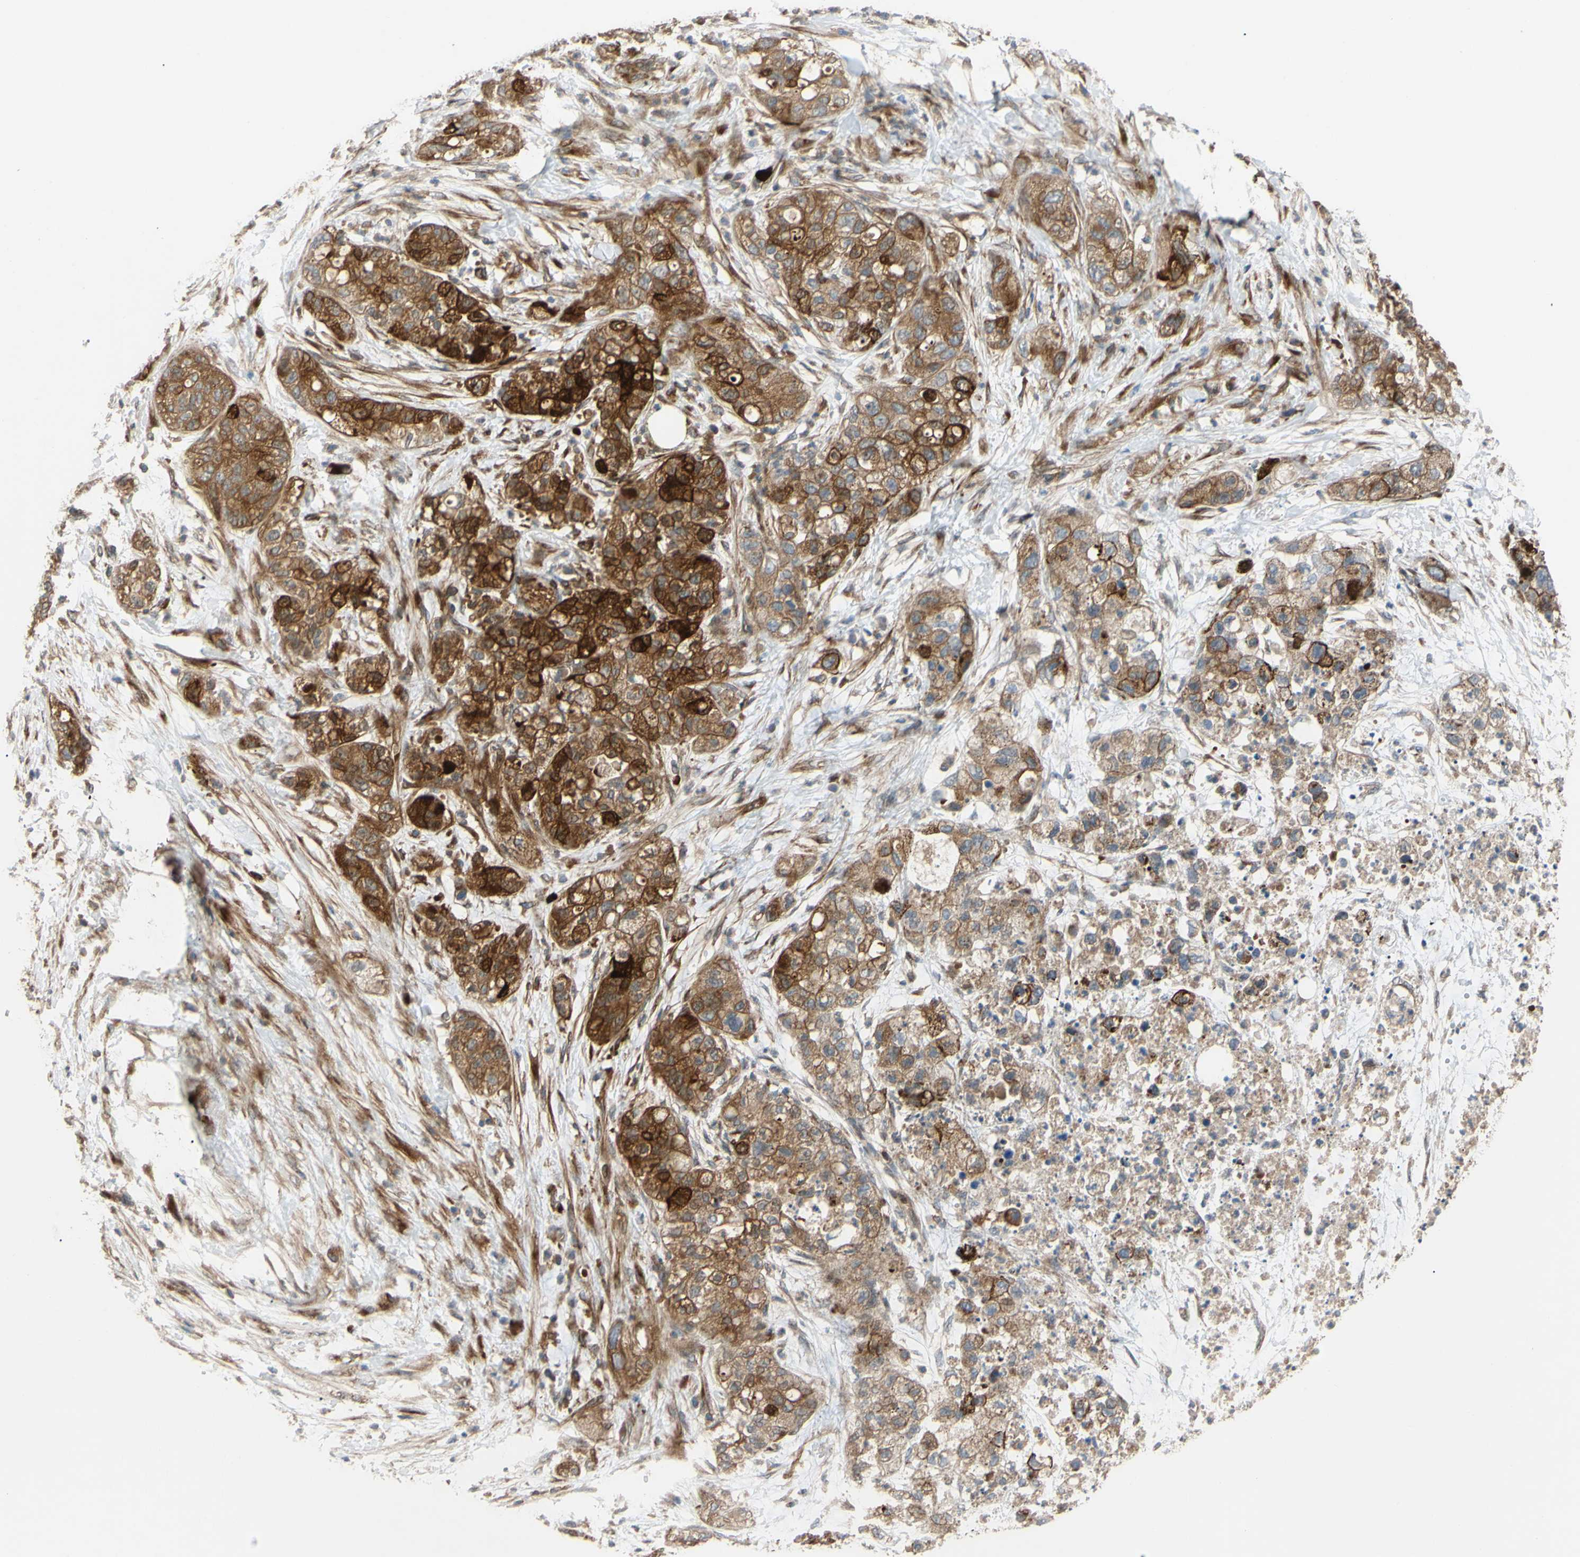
{"staining": {"intensity": "strong", "quantity": ">75%", "location": "cytoplasmic/membranous"}, "tissue": "pancreatic cancer", "cell_type": "Tumor cells", "image_type": "cancer", "snomed": [{"axis": "morphology", "description": "Adenocarcinoma, NOS"}, {"axis": "topography", "description": "Pancreas"}], "caption": "Immunohistochemical staining of pancreatic cancer (adenocarcinoma) shows high levels of strong cytoplasmic/membranous protein positivity in approximately >75% of tumor cells.", "gene": "SPTLC1", "patient": {"sex": "female", "age": 78}}